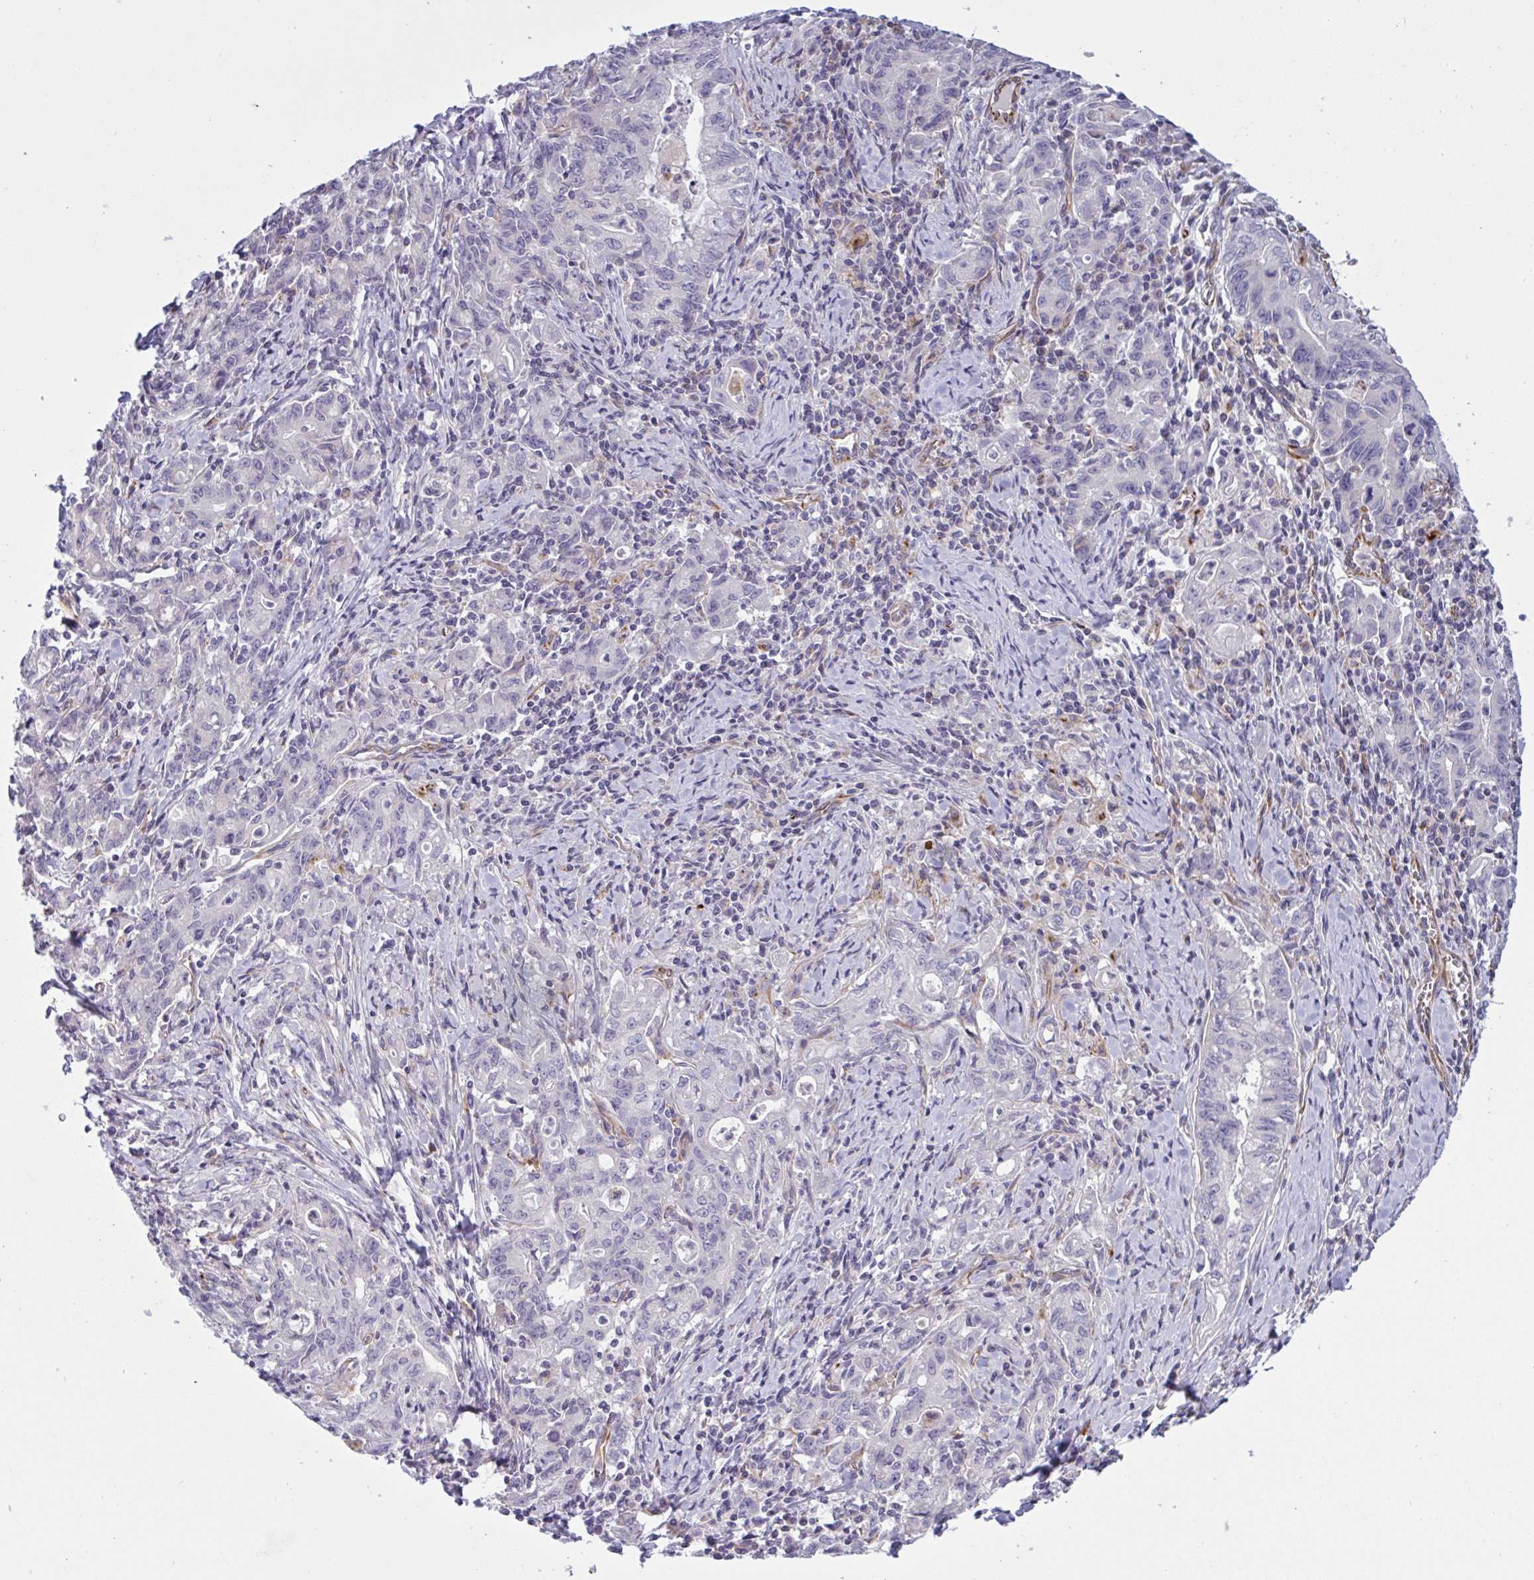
{"staining": {"intensity": "negative", "quantity": "none", "location": "none"}, "tissue": "stomach cancer", "cell_type": "Tumor cells", "image_type": "cancer", "snomed": [{"axis": "morphology", "description": "Adenocarcinoma, NOS"}, {"axis": "topography", "description": "Stomach, upper"}], "caption": "High magnification brightfield microscopy of stomach cancer stained with DAB (brown) and counterstained with hematoxylin (blue): tumor cells show no significant positivity.", "gene": "DCBLD1", "patient": {"sex": "female", "age": 79}}